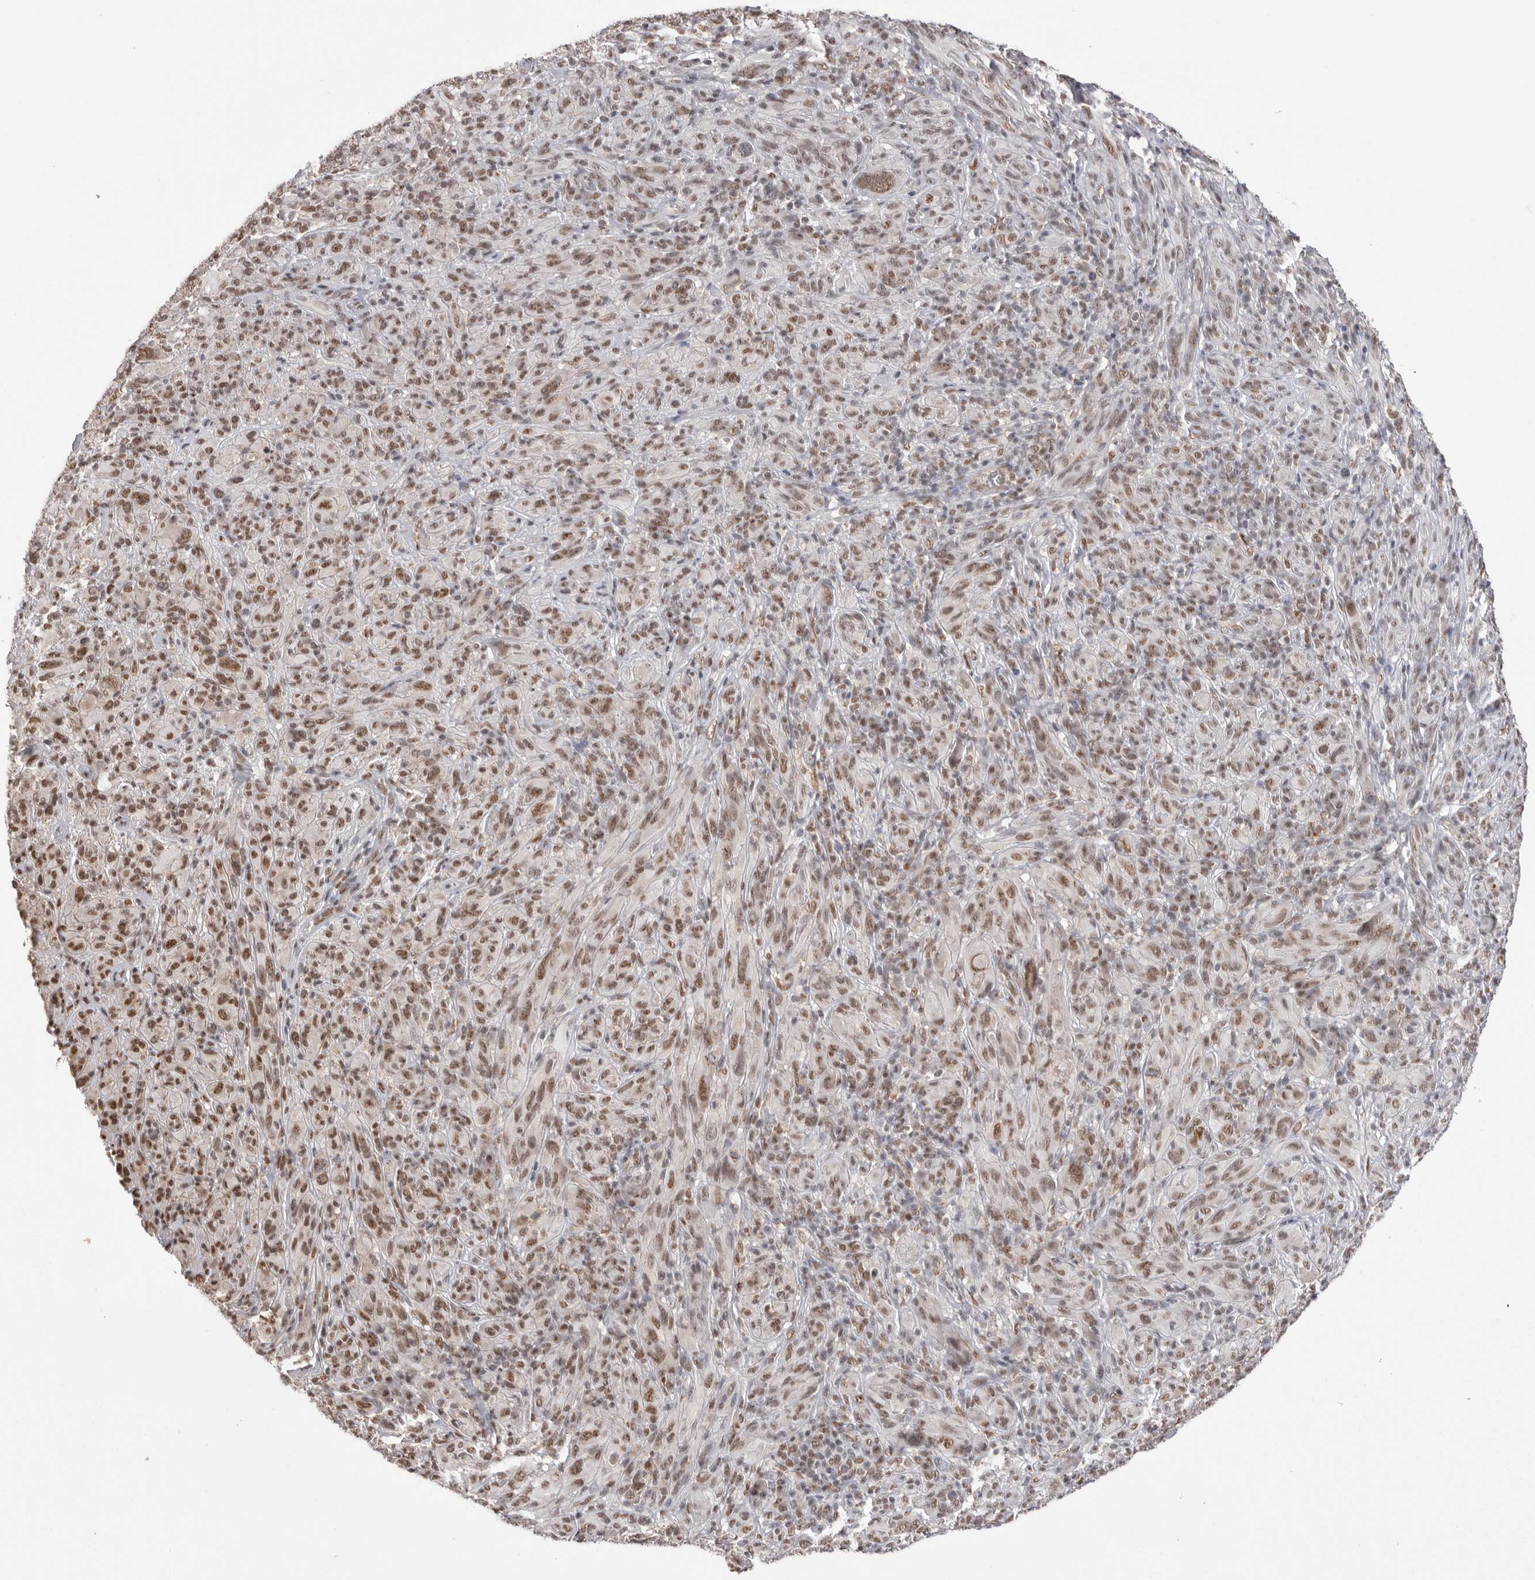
{"staining": {"intensity": "moderate", "quantity": ">75%", "location": "nuclear"}, "tissue": "melanoma", "cell_type": "Tumor cells", "image_type": "cancer", "snomed": [{"axis": "morphology", "description": "Malignant melanoma, NOS"}, {"axis": "topography", "description": "Skin of head"}], "caption": "The histopathology image reveals immunohistochemical staining of melanoma. There is moderate nuclear expression is seen in approximately >75% of tumor cells.", "gene": "BCLAF3", "patient": {"sex": "male", "age": 96}}